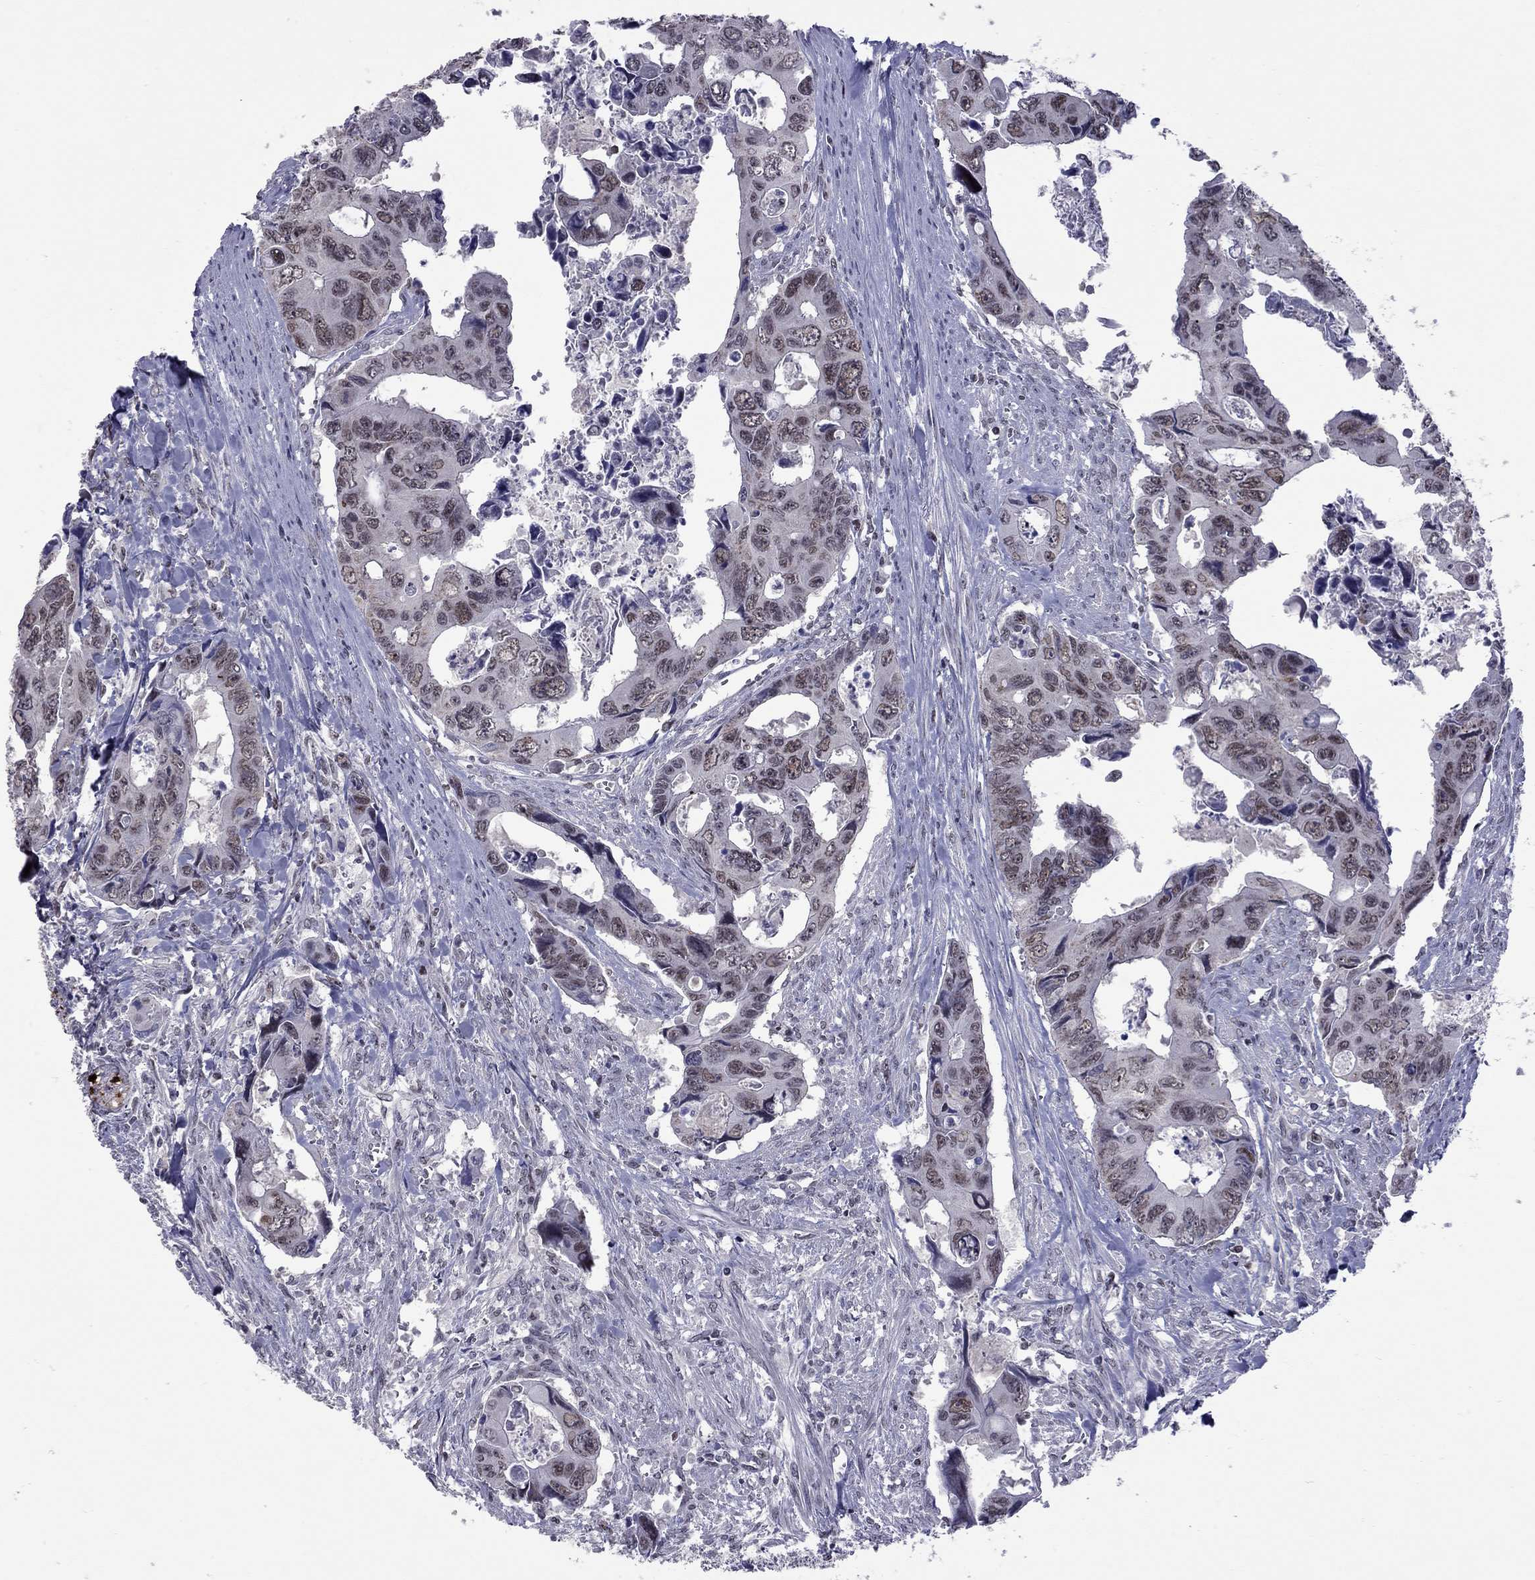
{"staining": {"intensity": "weak", "quantity": "25%-75%", "location": "nuclear"}, "tissue": "colorectal cancer", "cell_type": "Tumor cells", "image_type": "cancer", "snomed": [{"axis": "morphology", "description": "Adenocarcinoma, NOS"}, {"axis": "topography", "description": "Rectum"}], "caption": "Immunohistochemistry (IHC) staining of colorectal cancer (adenocarcinoma), which exhibits low levels of weak nuclear expression in approximately 25%-75% of tumor cells indicating weak nuclear protein positivity. The staining was performed using DAB (3,3'-diaminobenzidine) (brown) for protein detection and nuclei were counterstained in hematoxylin (blue).", "gene": "TAF9", "patient": {"sex": "male", "age": 62}}